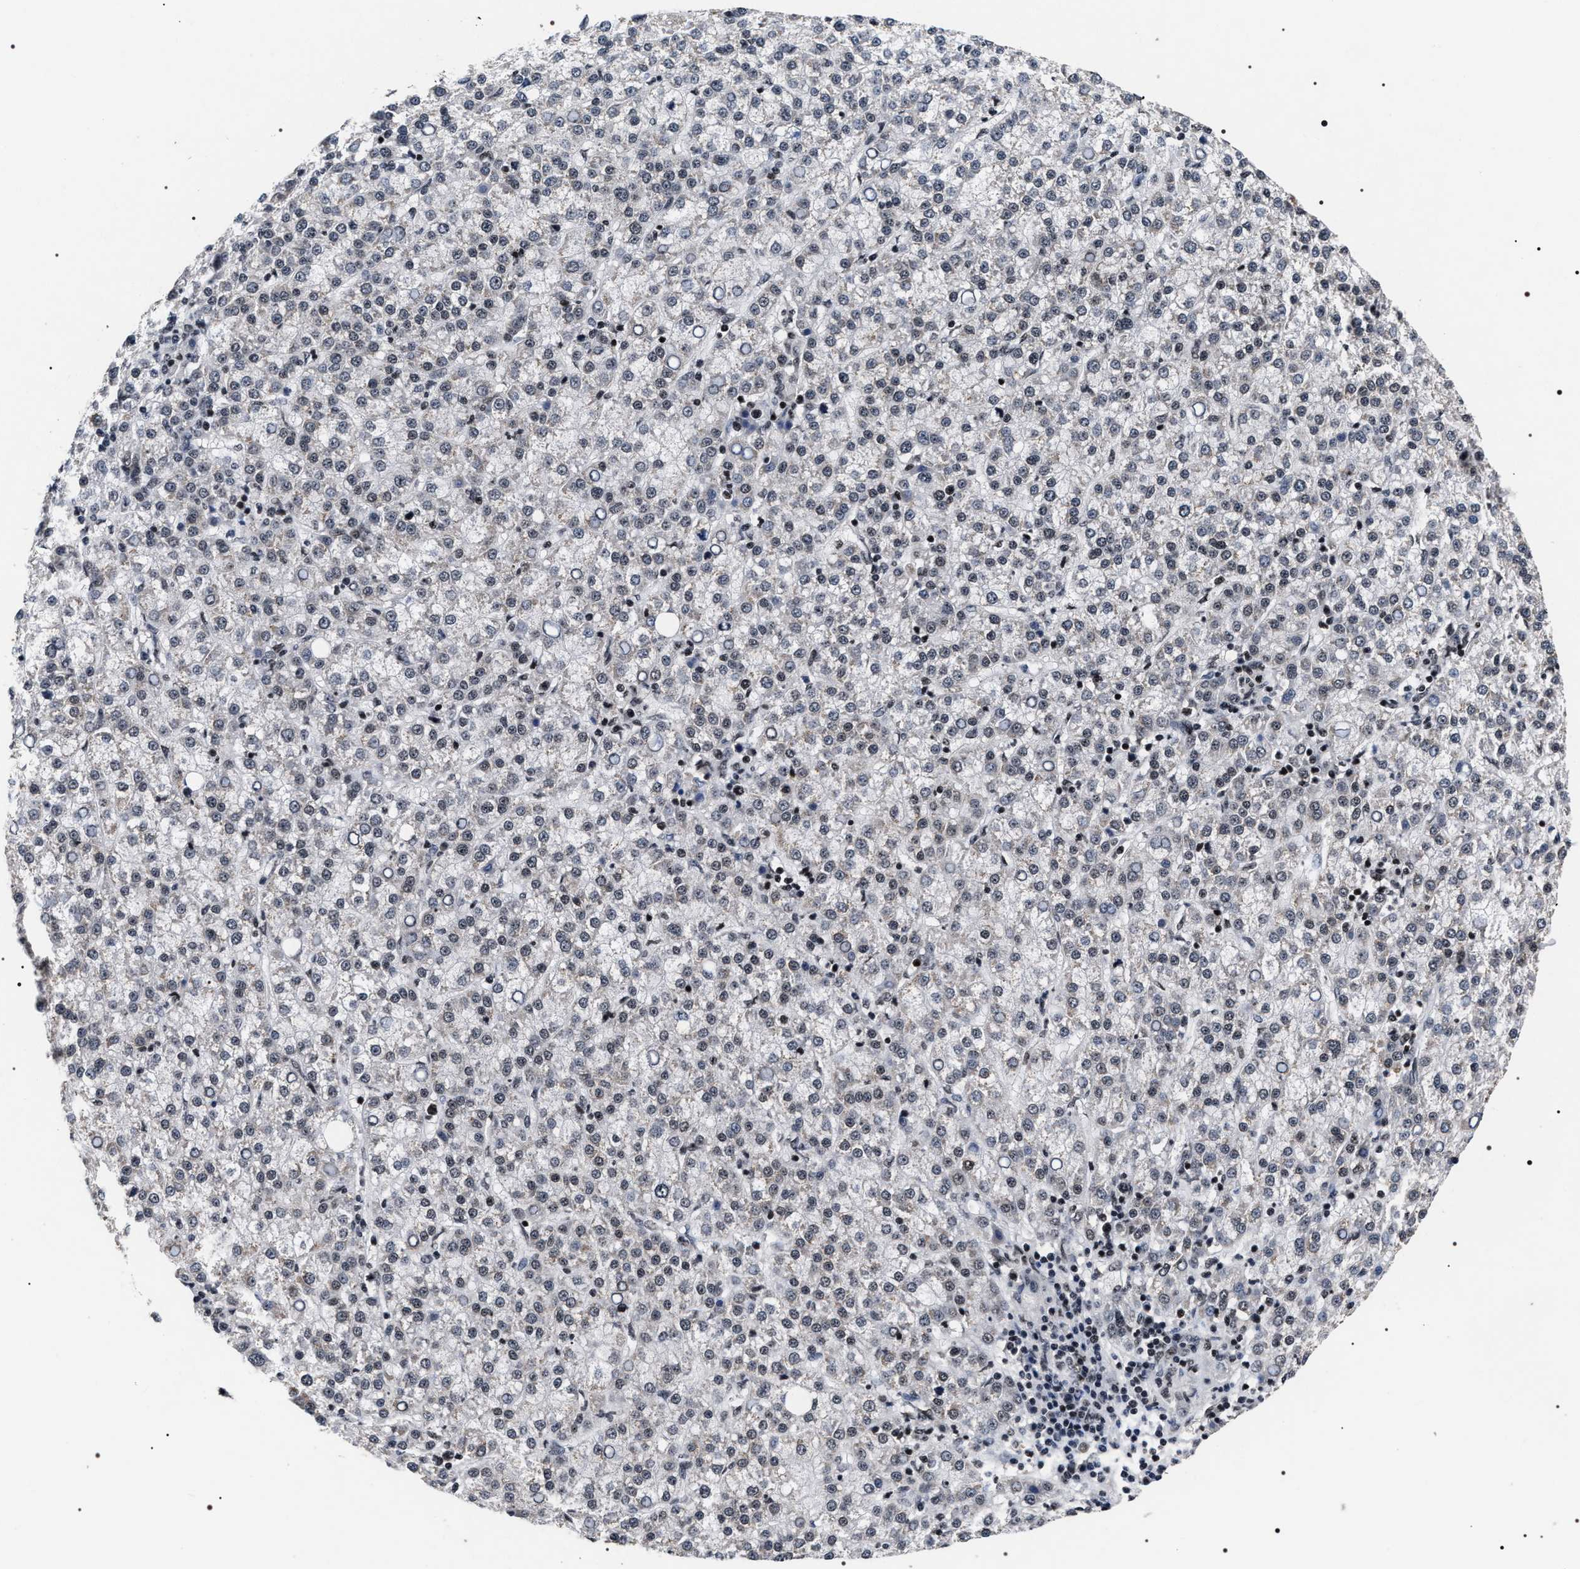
{"staining": {"intensity": "negative", "quantity": "none", "location": "none"}, "tissue": "liver cancer", "cell_type": "Tumor cells", "image_type": "cancer", "snomed": [{"axis": "morphology", "description": "Carcinoma, Hepatocellular, NOS"}, {"axis": "topography", "description": "Liver"}], "caption": "The immunohistochemistry (IHC) histopathology image has no significant expression in tumor cells of liver hepatocellular carcinoma tissue. (DAB (3,3'-diaminobenzidine) immunohistochemistry (IHC), high magnification).", "gene": "RRP1B", "patient": {"sex": "female", "age": 58}}